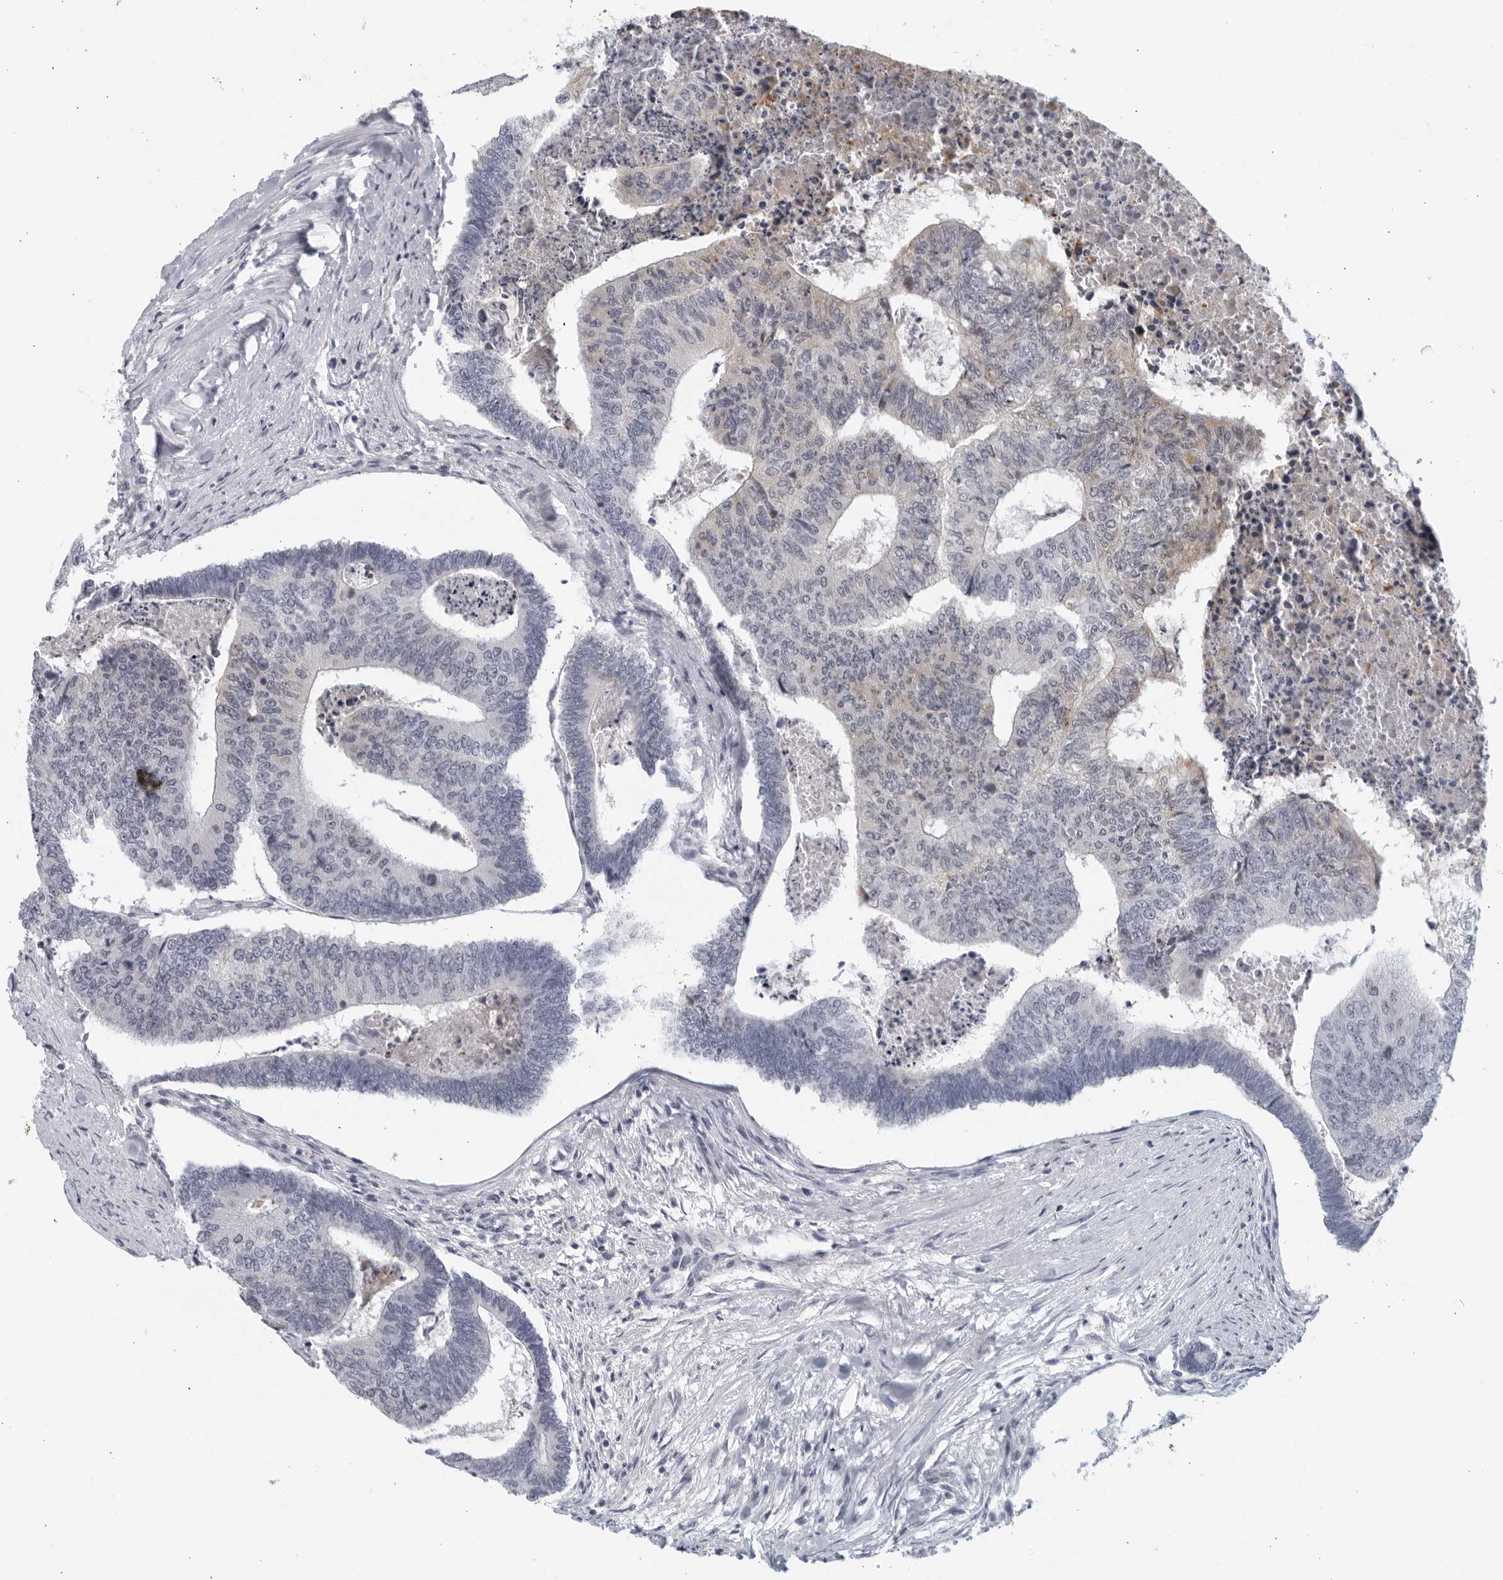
{"staining": {"intensity": "negative", "quantity": "none", "location": "none"}, "tissue": "colorectal cancer", "cell_type": "Tumor cells", "image_type": "cancer", "snomed": [{"axis": "morphology", "description": "Adenocarcinoma, NOS"}, {"axis": "topography", "description": "Colon"}], "caption": "Immunohistochemistry photomicrograph of neoplastic tissue: human adenocarcinoma (colorectal) stained with DAB demonstrates no significant protein positivity in tumor cells.", "gene": "MATN1", "patient": {"sex": "female", "age": 67}}